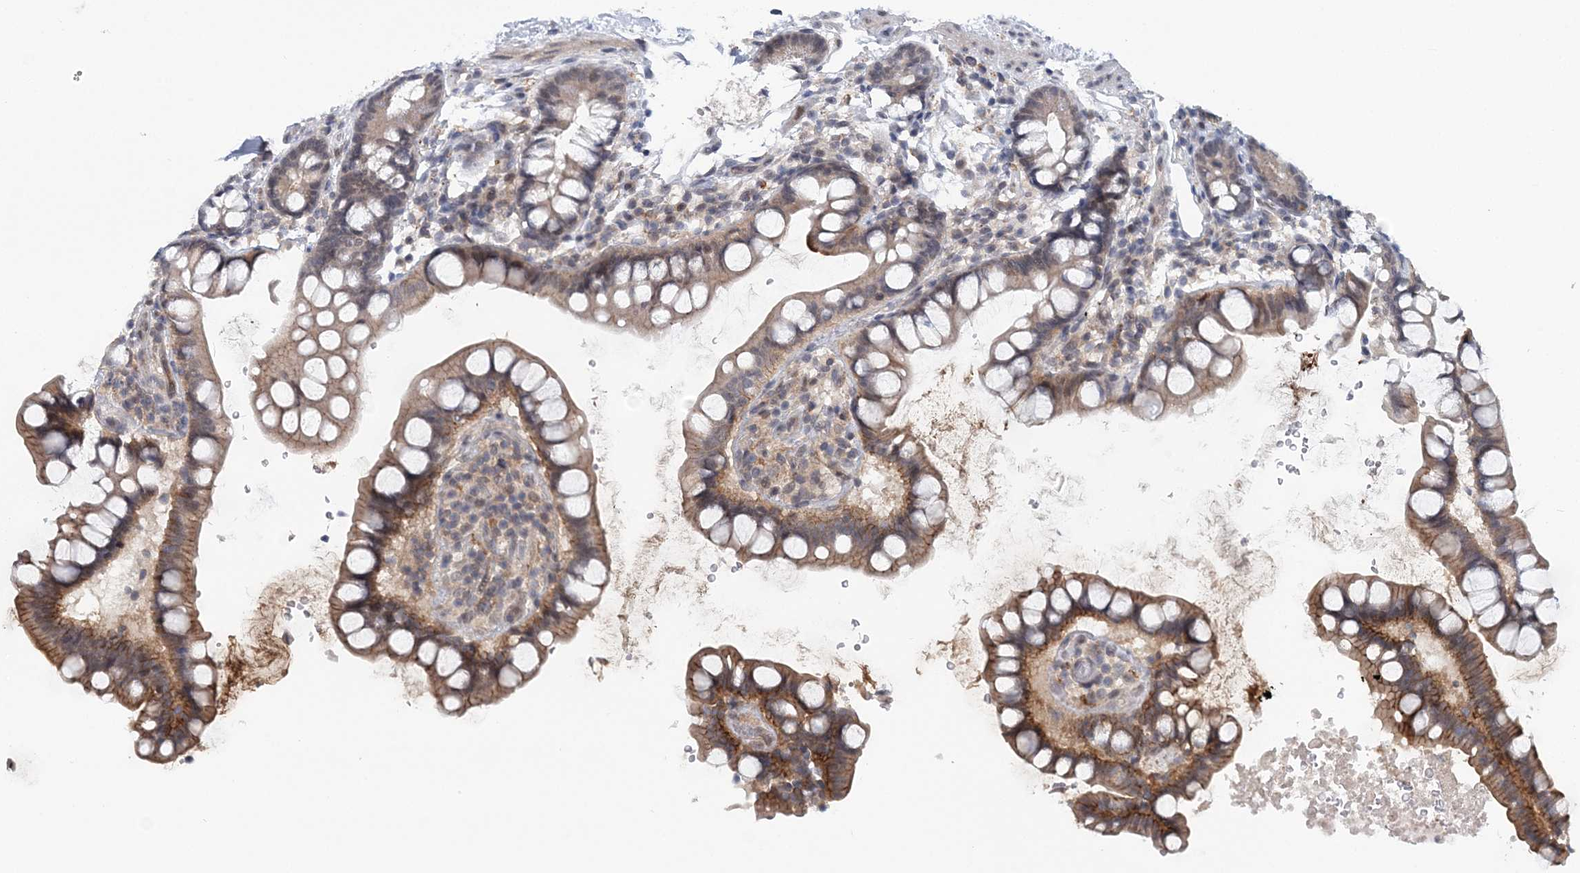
{"staining": {"intensity": "moderate", "quantity": "25%-75%", "location": "cytoplasmic/membranous"}, "tissue": "small intestine", "cell_type": "Glandular cells", "image_type": "normal", "snomed": [{"axis": "morphology", "description": "Normal tissue, NOS"}, {"axis": "topography", "description": "Smooth muscle"}, {"axis": "topography", "description": "Small intestine"}], "caption": "Brown immunohistochemical staining in normal small intestine exhibits moderate cytoplasmic/membranous expression in approximately 25%-75% of glandular cells. (DAB IHC with brightfield microscopy, high magnification).", "gene": "HYCC2", "patient": {"sex": "female", "age": 84}}